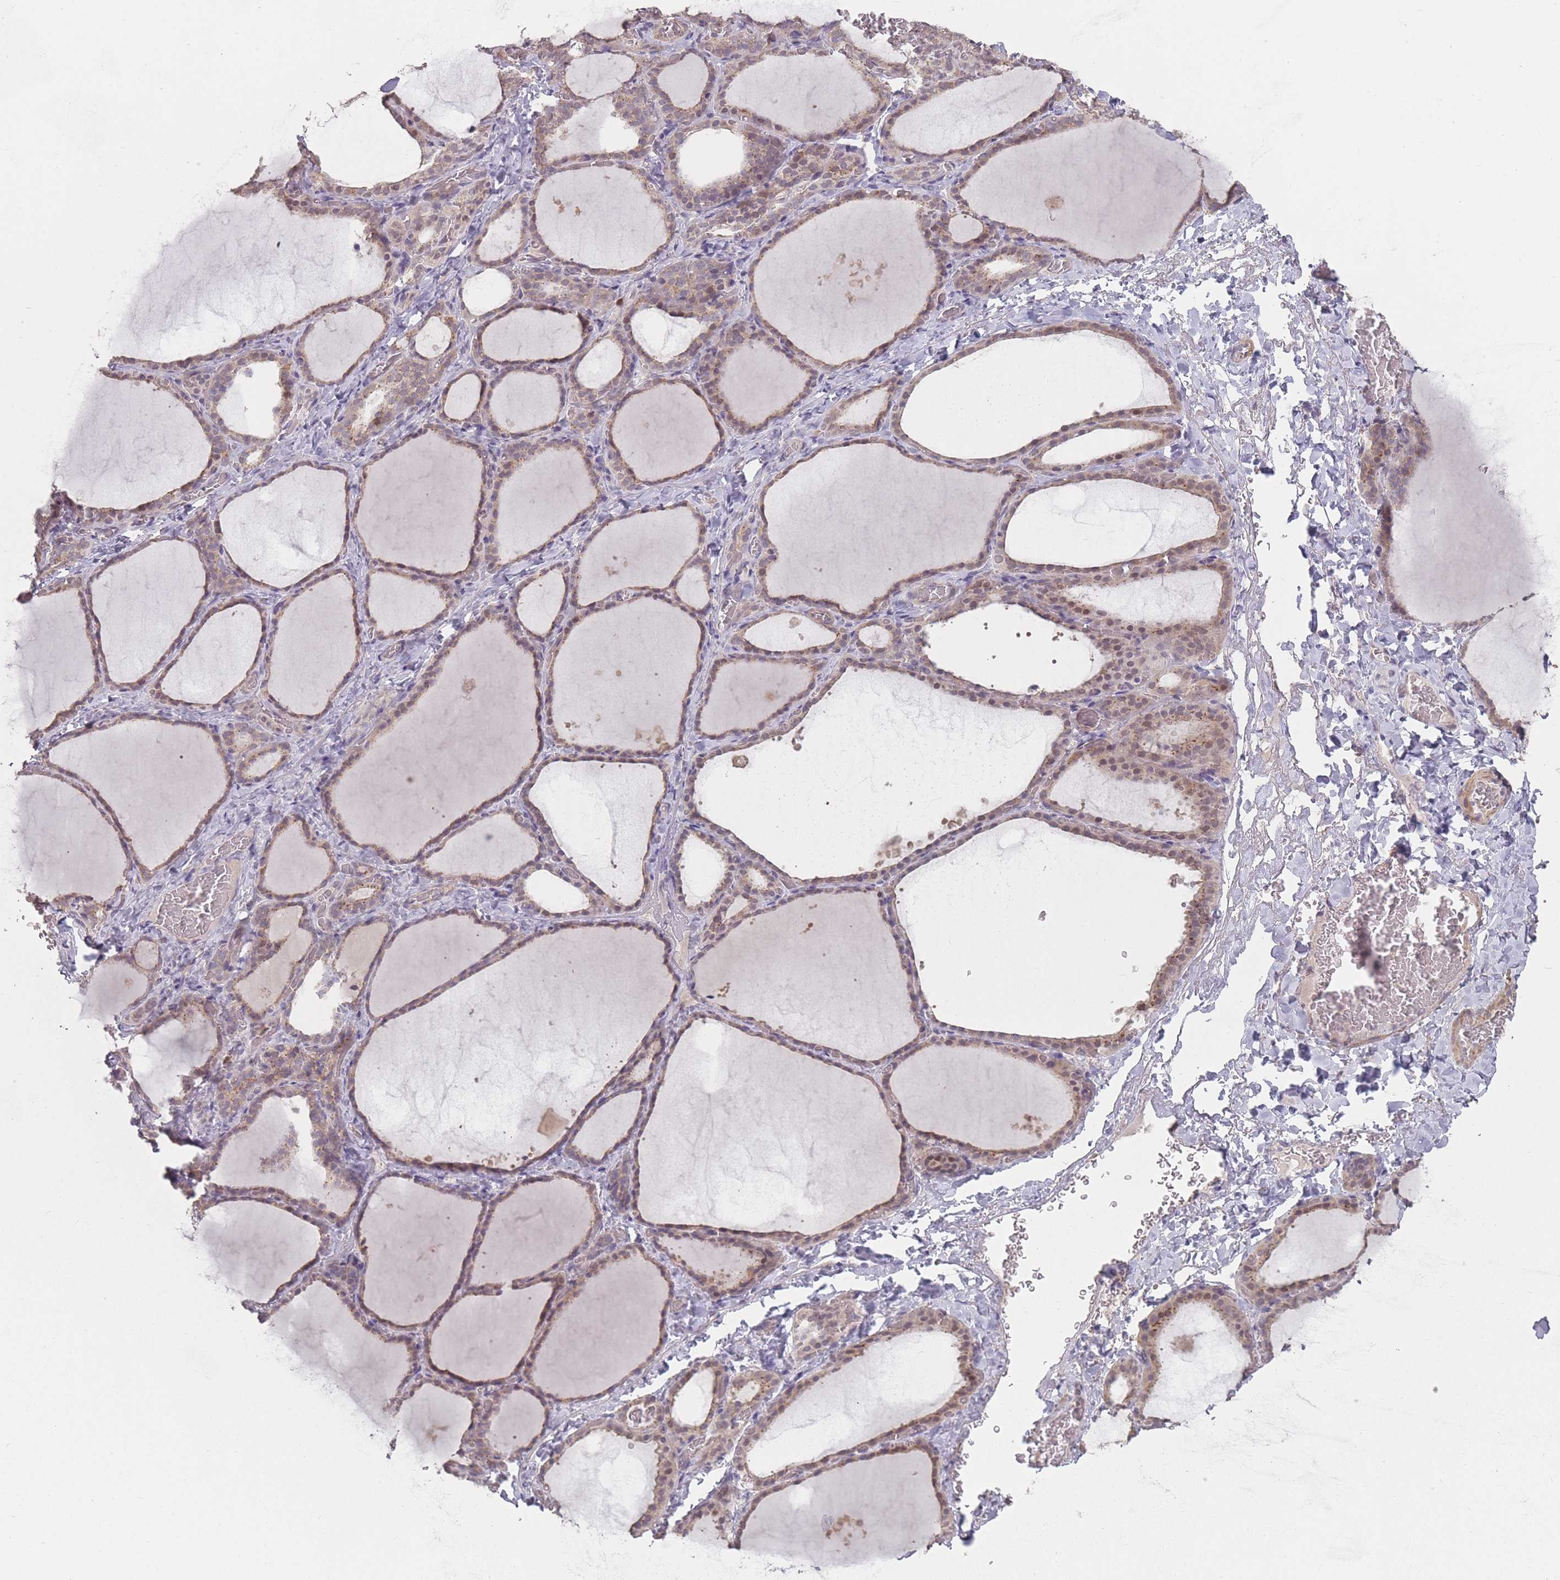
{"staining": {"intensity": "moderate", "quantity": "25%-75%", "location": "cytoplasmic/membranous,nuclear"}, "tissue": "thyroid gland", "cell_type": "Glandular cells", "image_type": "normal", "snomed": [{"axis": "morphology", "description": "Normal tissue, NOS"}, {"axis": "topography", "description": "Thyroid gland"}], "caption": "Immunohistochemistry (DAB (3,3'-diaminobenzidine)) staining of benign human thyroid gland reveals moderate cytoplasmic/membranous,nuclear protein expression in approximately 25%-75% of glandular cells.", "gene": "ERCC6L", "patient": {"sex": "female", "age": 39}}